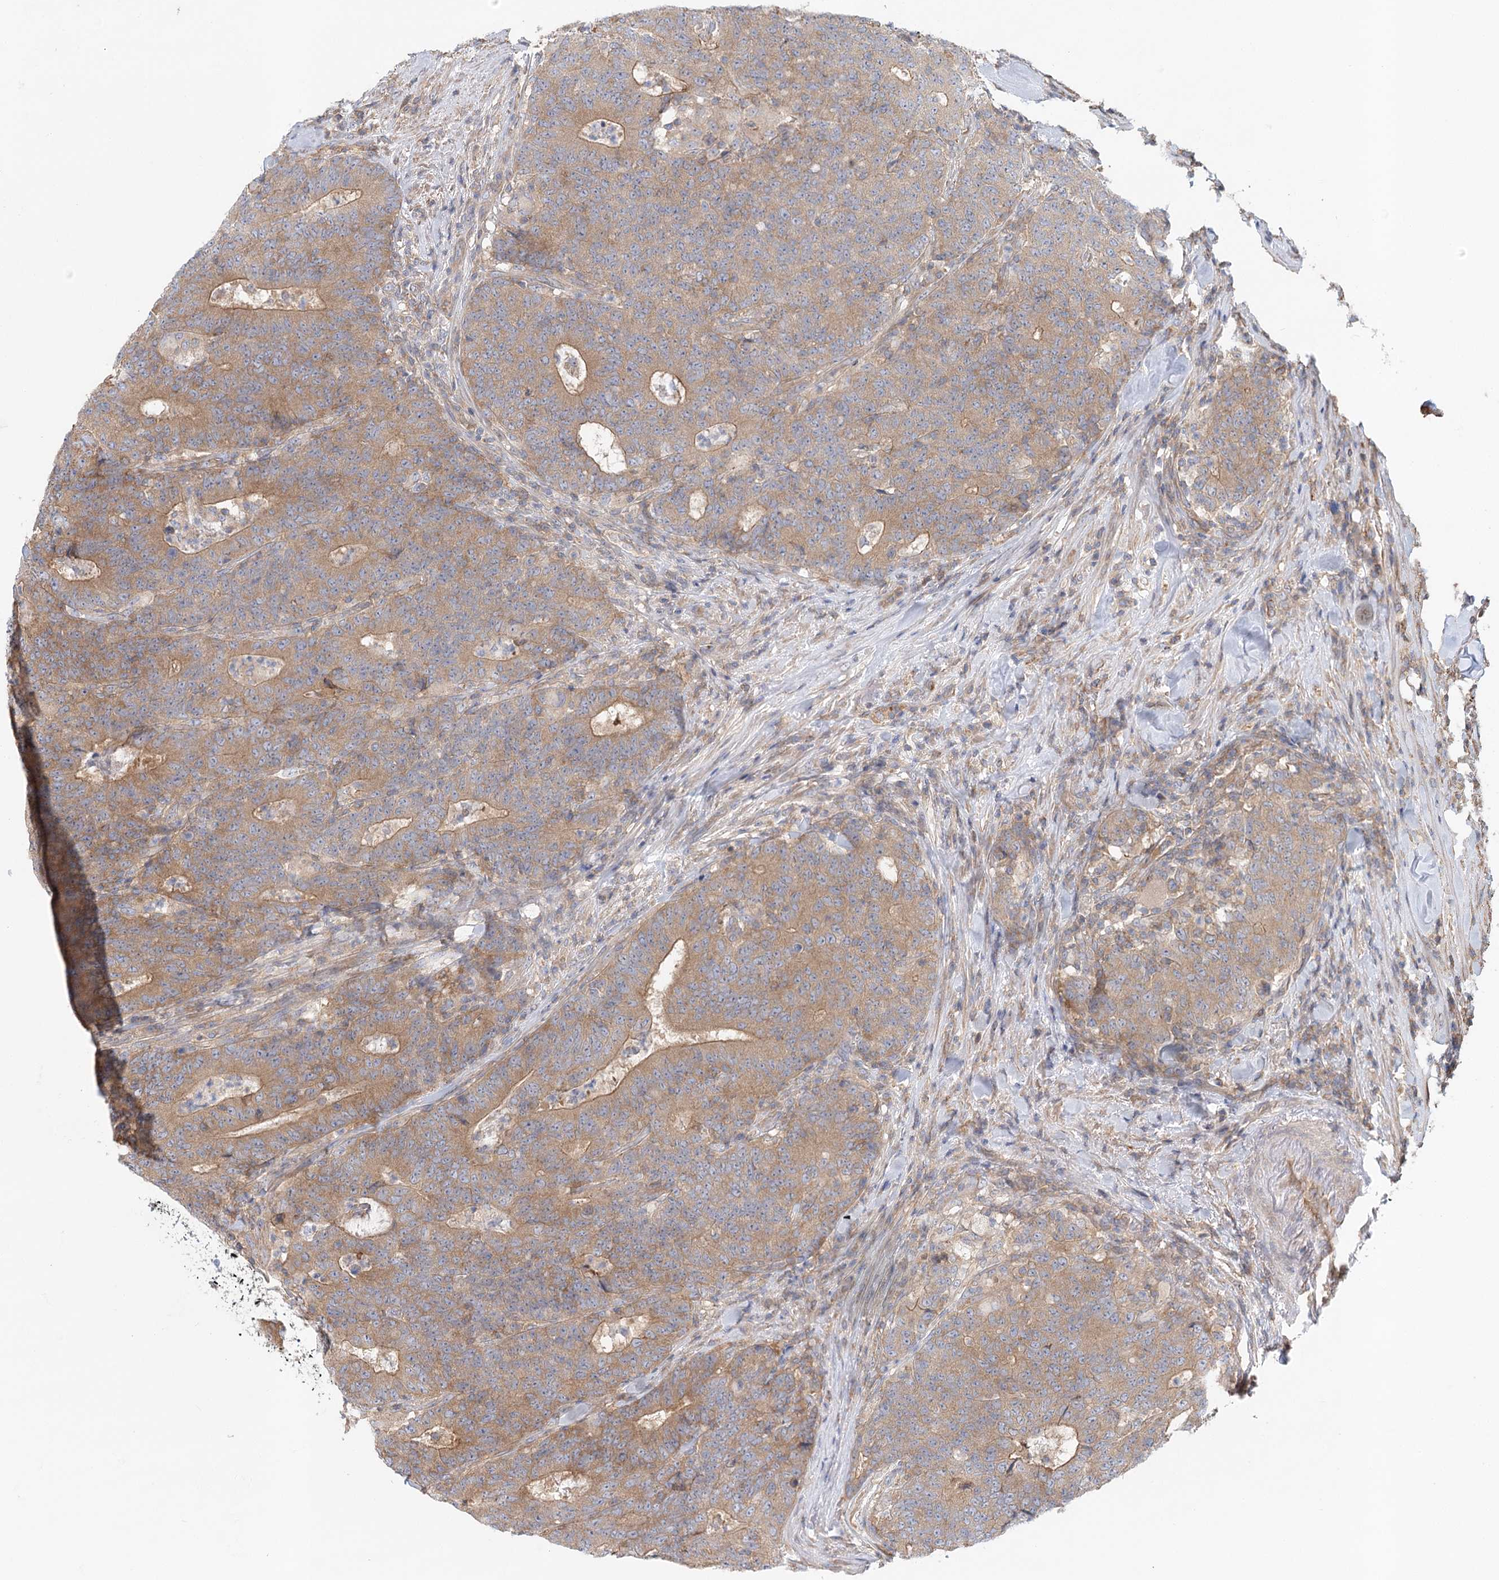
{"staining": {"intensity": "moderate", "quantity": ">75%", "location": "cytoplasmic/membranous"}, "tissue": "colorectal cancer", "cell_type": "Tumor cells", "image_type": "cancer", "snomed": [{"axis": "morphology", "description": "Normal tissue, NOS"}, {"axis": "morphology", "description": "Adenocarcinoma, NOS"}, {"axis": "topography", "description": "Colon"}], "caption": "Brown immunohistochemical staining in adenocarcinoma (colorectal) demonstrates moderate cytoplasmic/membranous positivity in about >75% of tumor cells. The protein of interest is stained brown, and the nuclei are stained in blue (DAB (3,3'-diaminobenzidine) IHC with brightfield microscopy, high magnification).", "gene": "UMPS", "patient": {"sex": "female", "age": 75}}